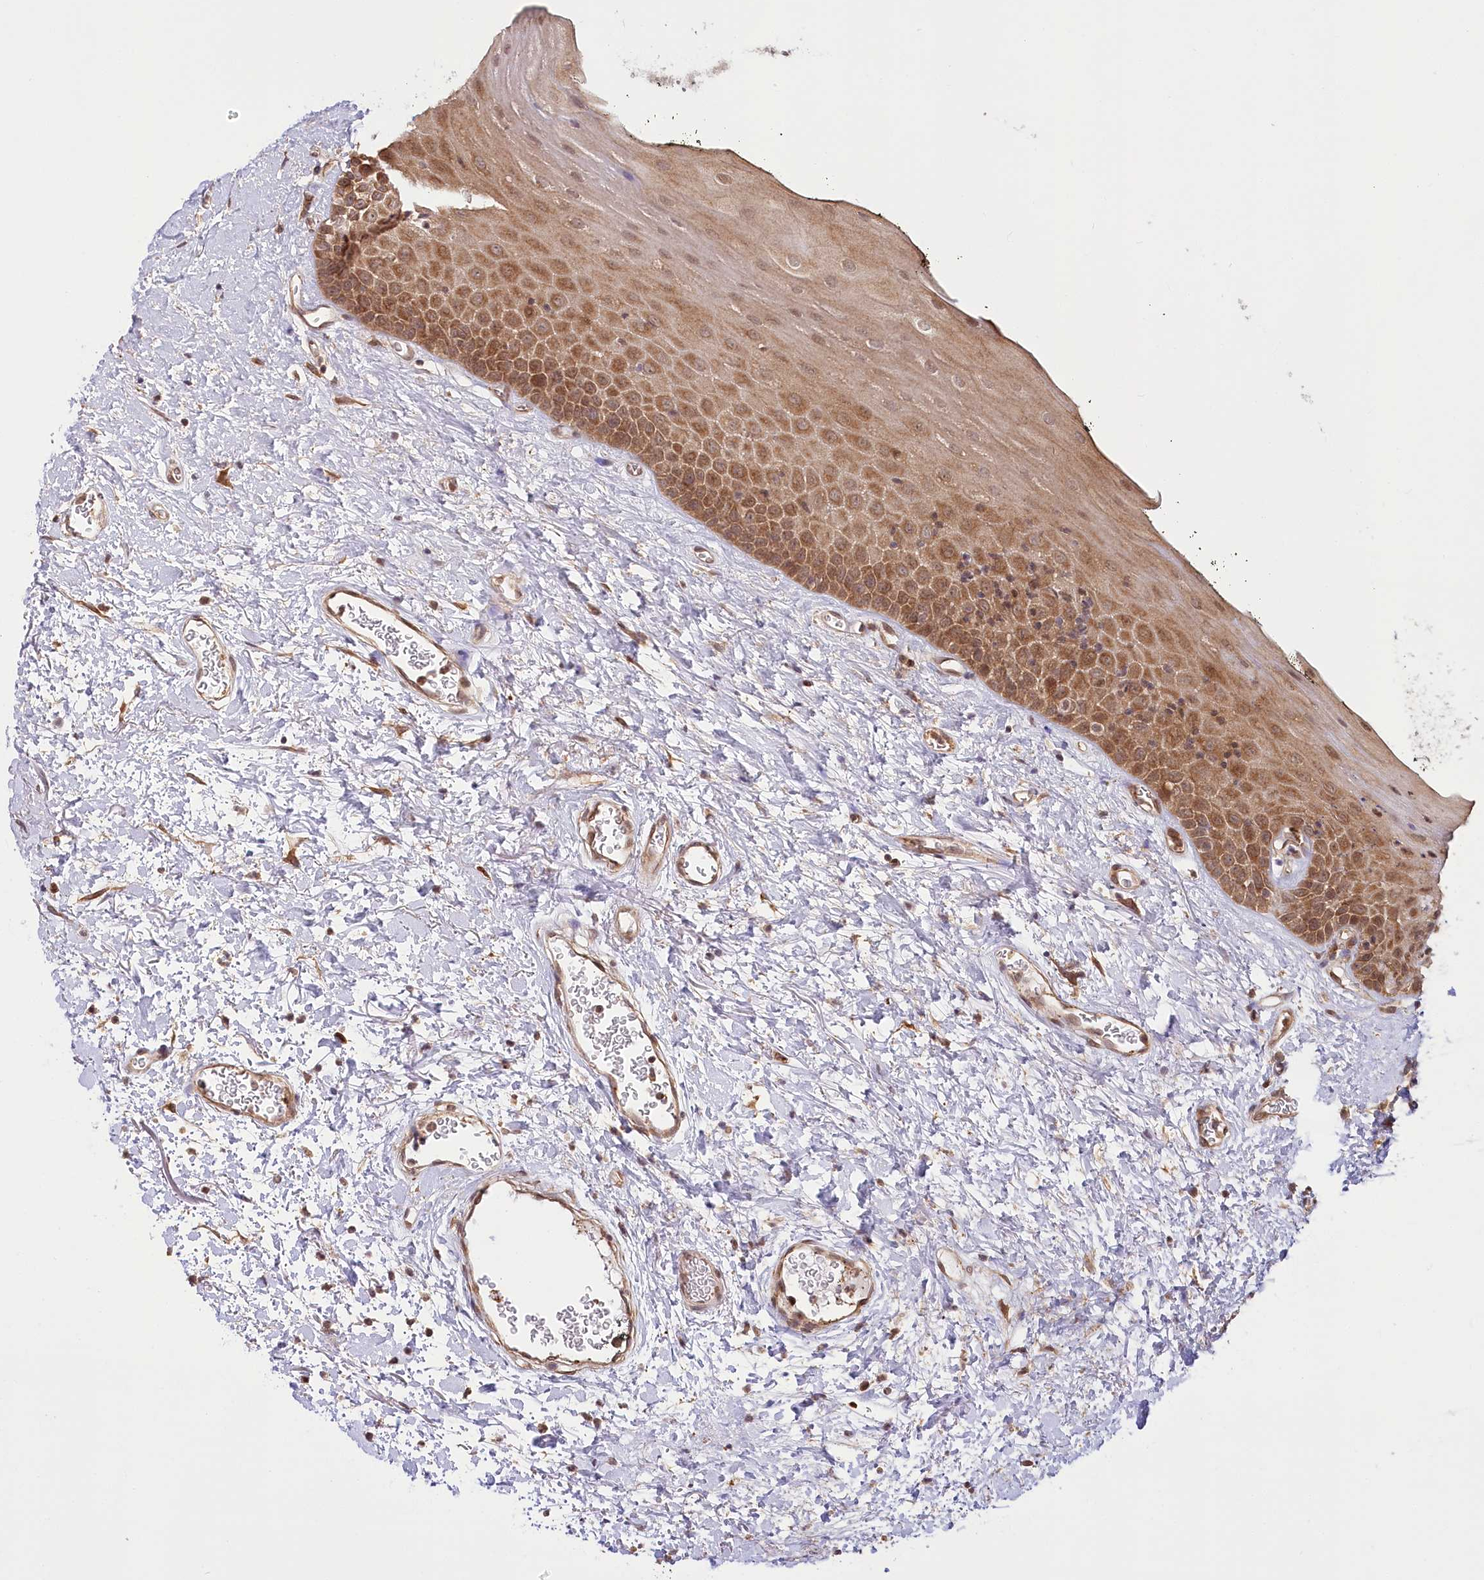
{"staining": {"intensity": "moderate", "quantity": ">75%", "location": "cytoplasmic/membranous"}, "tissue": "oral mucosa", "cell_type": "Squamous epithelial cells", "image_type": "normal", "snomed": [{"axis": "morphology", "description": "Normal tissue, NOS"}, {"axis": "topography", "description": "Oral tissue"}], "caption": "High-power microscopy captured an IHC micrograph of benign oral mucosa, revealing moderate cytoplasmic/membranous expression in about >75% of squamous epithelial cells.", "gene": "CEP70", "patient": {"sex": "male", "age": 74}}